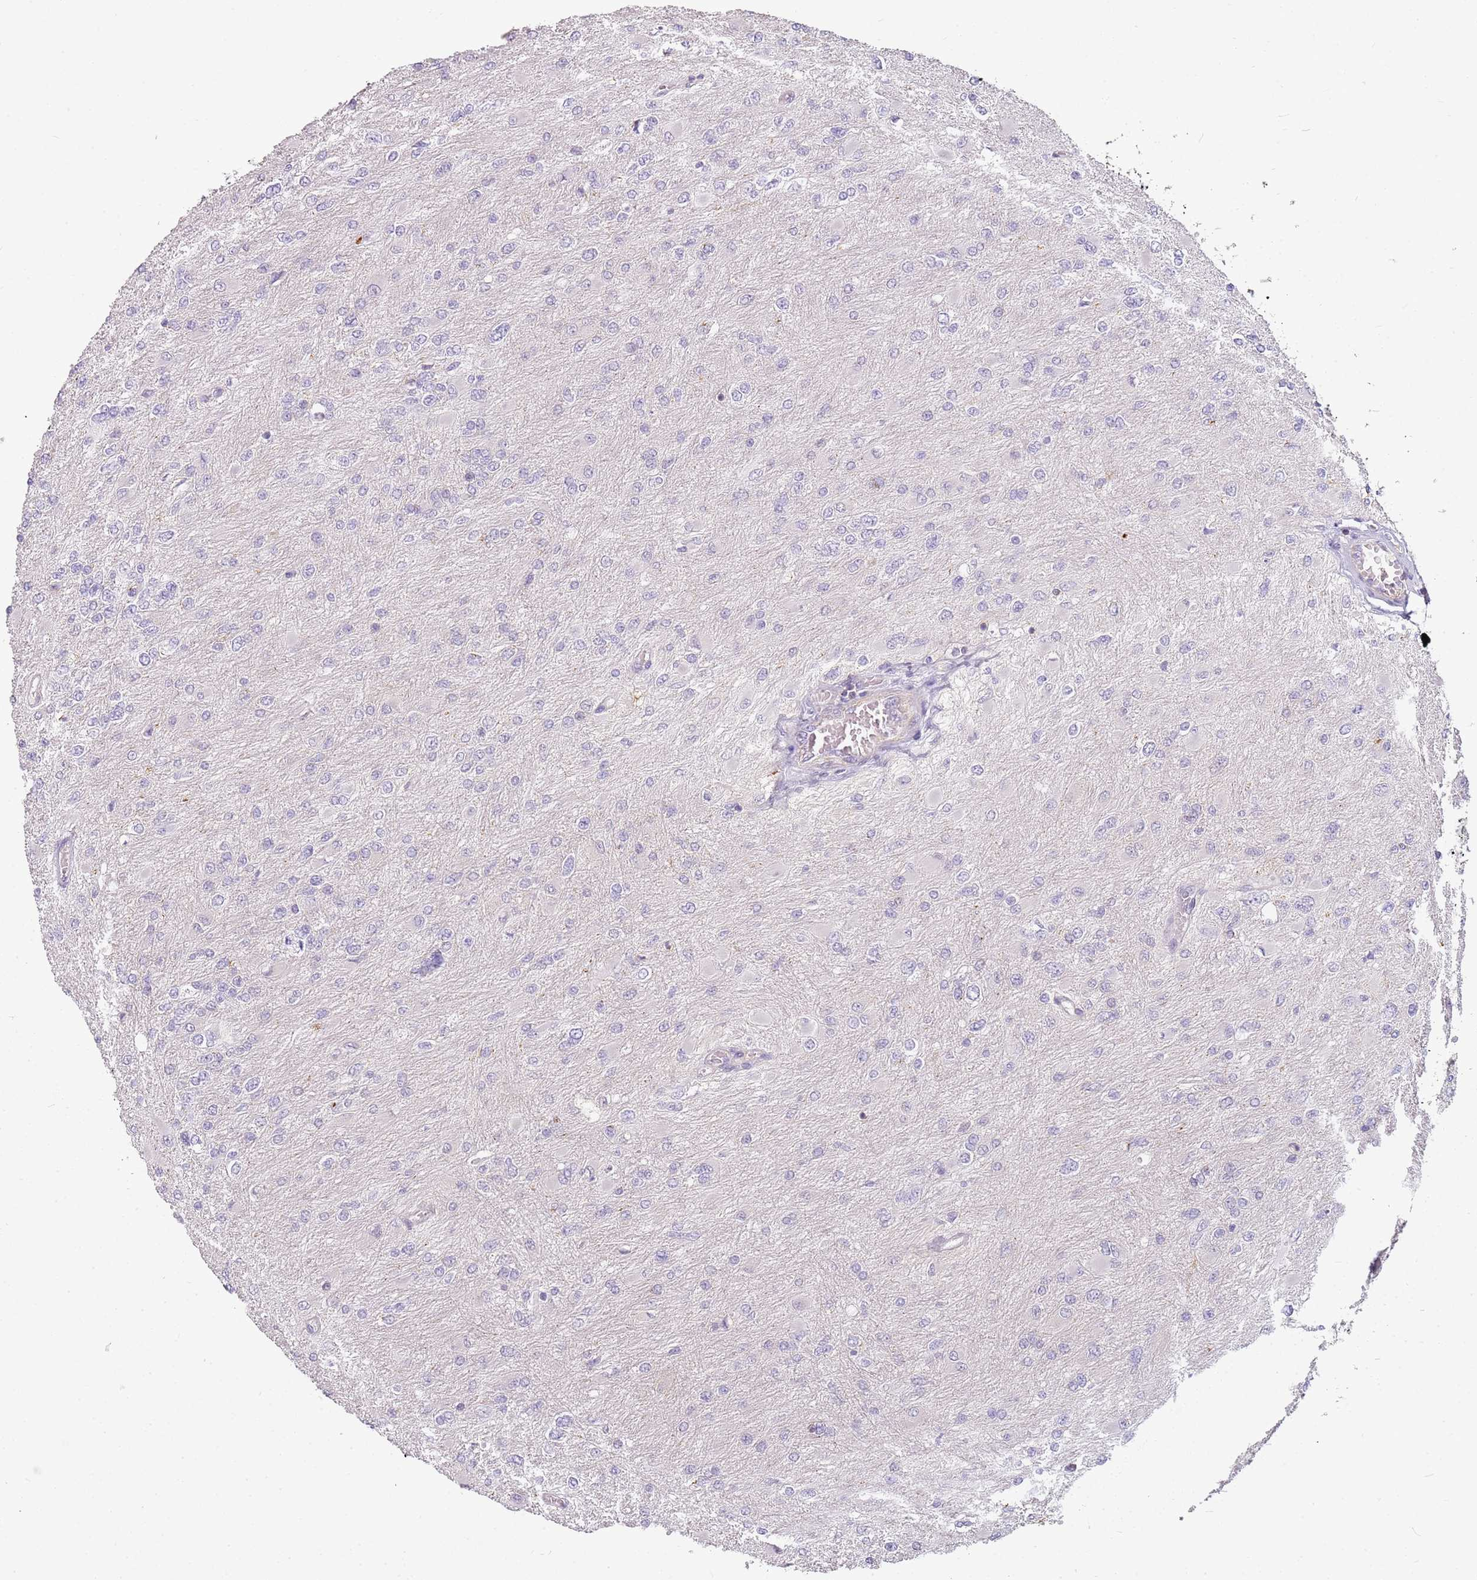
{"staining": {"intensity": "negative", "quantity": "none", "location": "none"}, "tissue": "glioma", "cell_type": "Tumor cells", "image_type": "cancer", "snomed": [{"axis": "morphology", "description": "Glioma, malignant, High grade"}, {"axis": "topography", "description": "Cerebral cortex"}], "caption": "Tumor cells are negative for brown protein staining in malignant glioma (high-grade).", "gene": "DEFB116", "patient": {"sex": "female", "age": 36}}